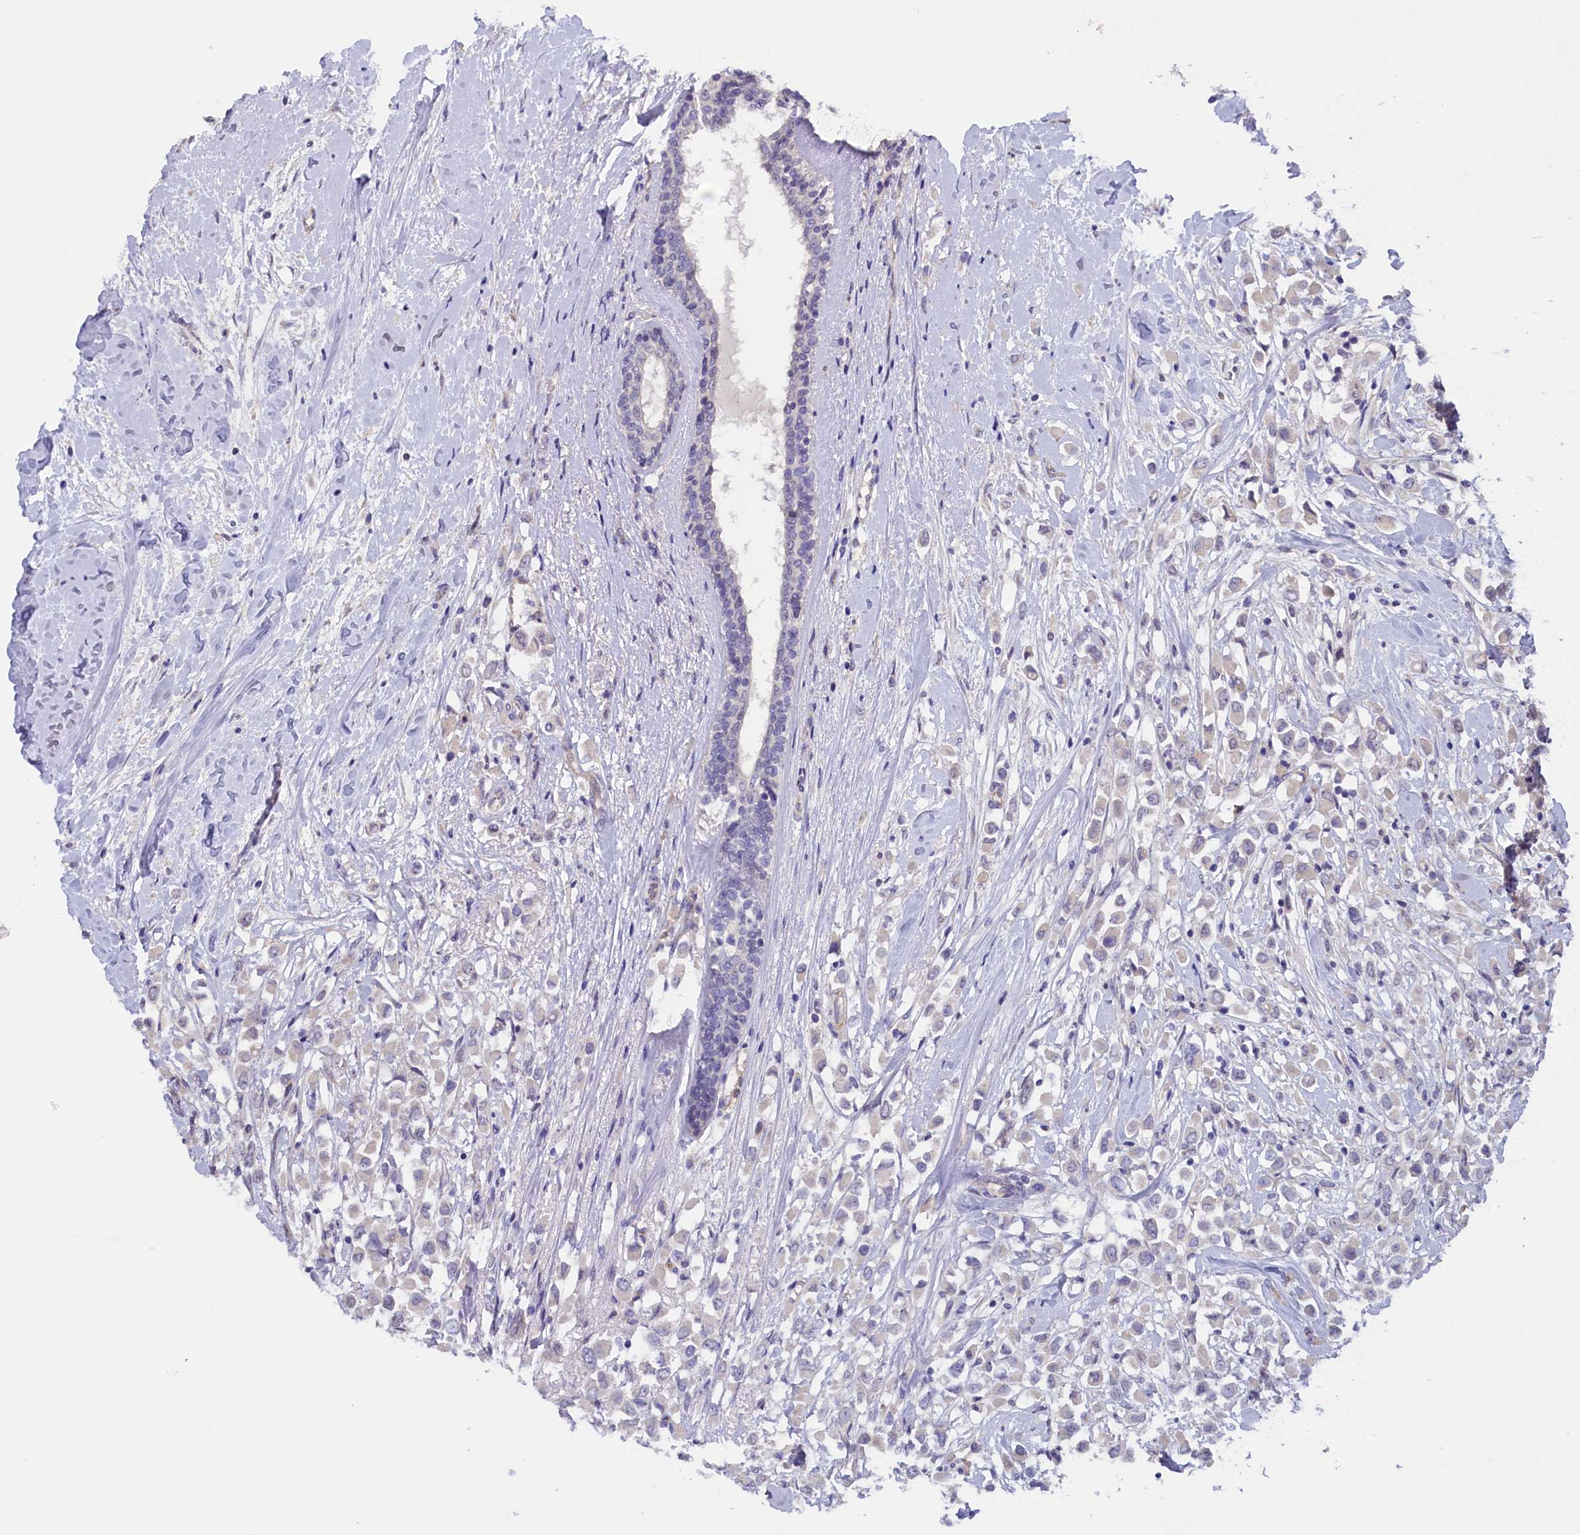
{"staining": {"intensity": "strong", "quantity": "<25%", "location": "cytoplasmic/membranous"}, "tissue": "breast cancer", "cell_type": "Tumor cells", "image_type": "cancer", "snomed": [{"axis": "morphology", "description": "Duct carcinoma"}, {"axis": "topography", "description": "Breast"}], "caption": "DAB immunohistochemical staining of human breast cancer (invasive ductal carcinoma) shows strong cytoplasmic/membranous protein staining in approximately <25% of tumor cells.", "gene": "ZSWIM4", "patient": {"sex": "female", "age": 87}}